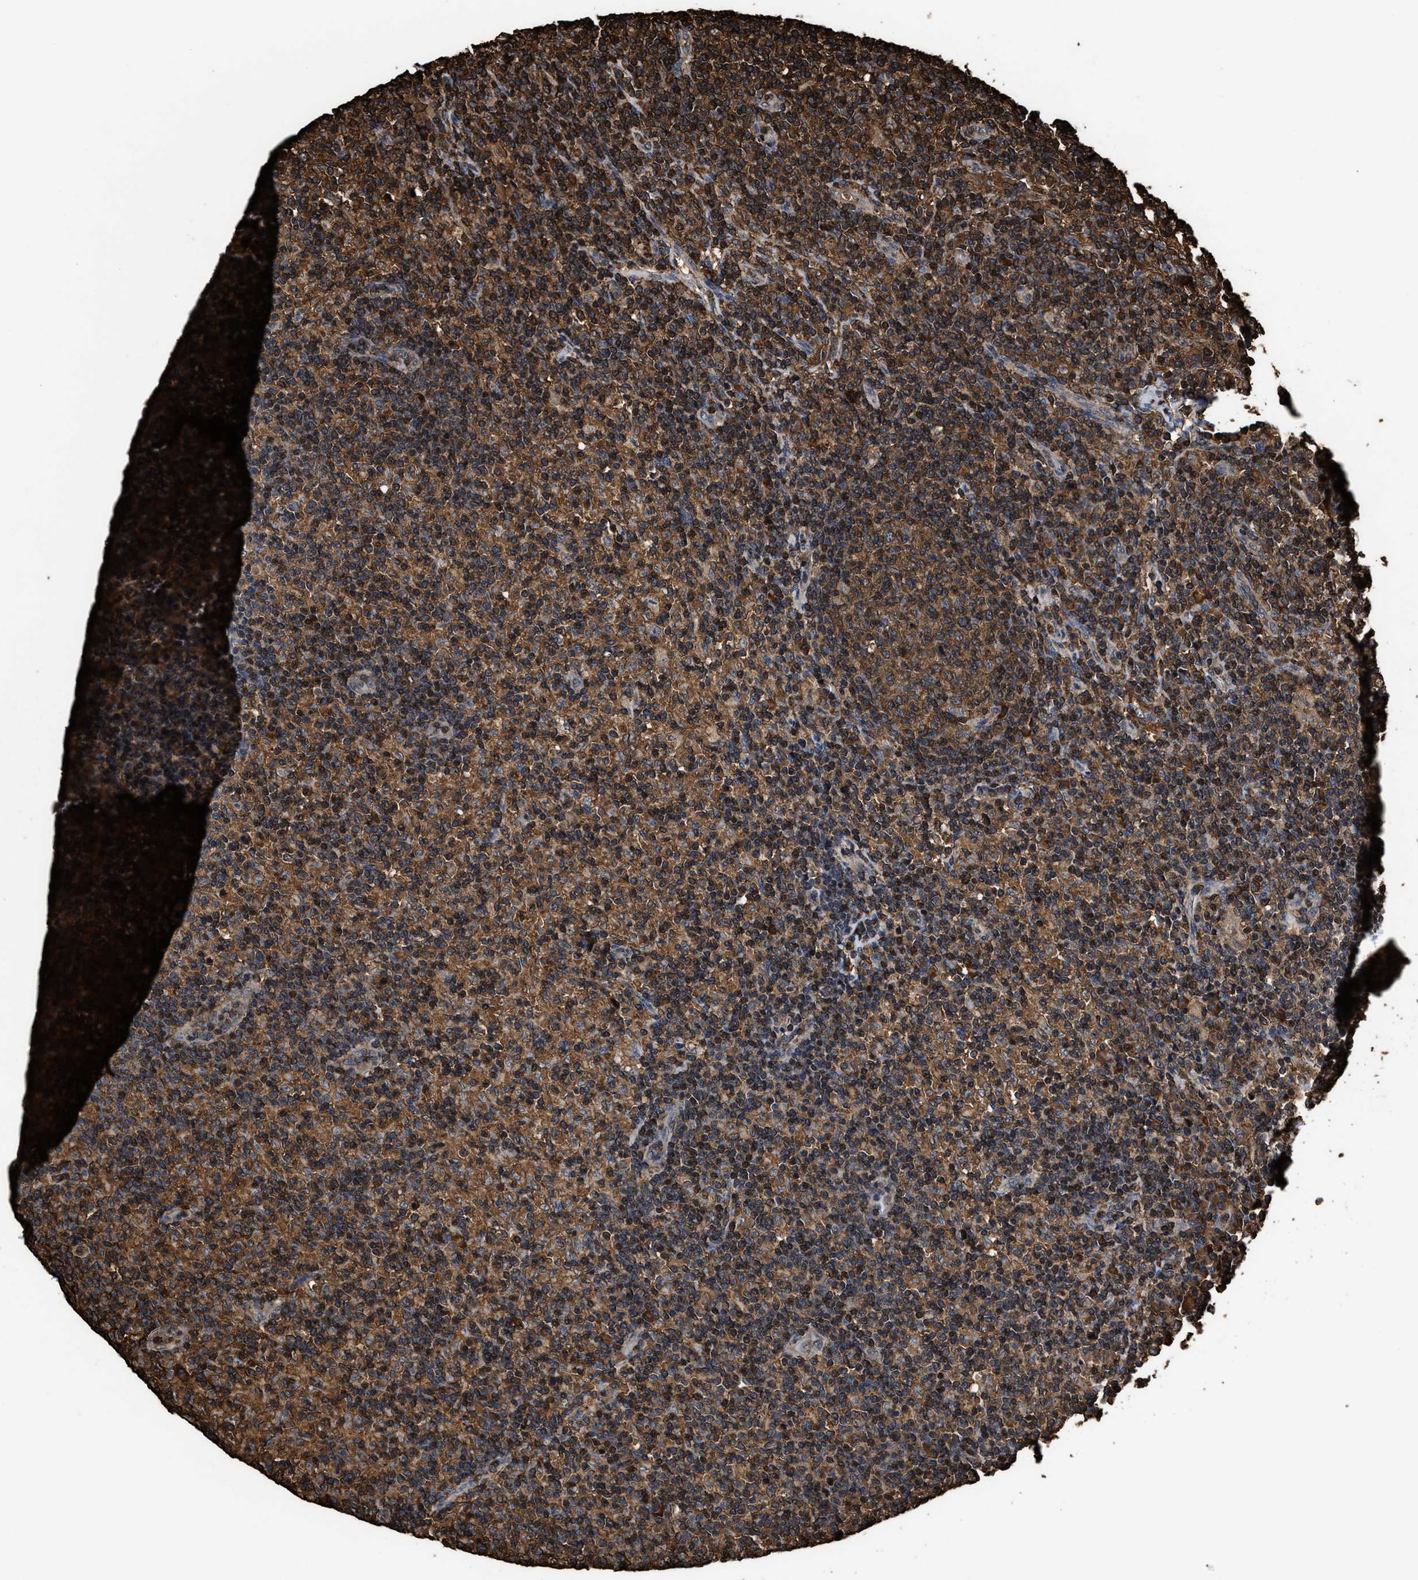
{"staining": {"intensity": "strong", "quantity": ">75%", "location": "cytoplasmic/membranous"}, "tissue": "lymph node", "cell_type": "Germinal center cells", "image_type": "normal", "snomed": [{"axis": "morphology", "description": "Normal tissue, NOS"}, {"axis": "morphology", "description": "Inflammation, NOS"}, {"axis": "topography", "description": "Lymph node"}], "caption": "Protein staining demonstrates strong cytoplasmic/membranous expression in about >75% of germinal center cells in unremarkable lymph node.", "gene": "KBTBD2", "patient": {"sex": "male", "age": 55}}